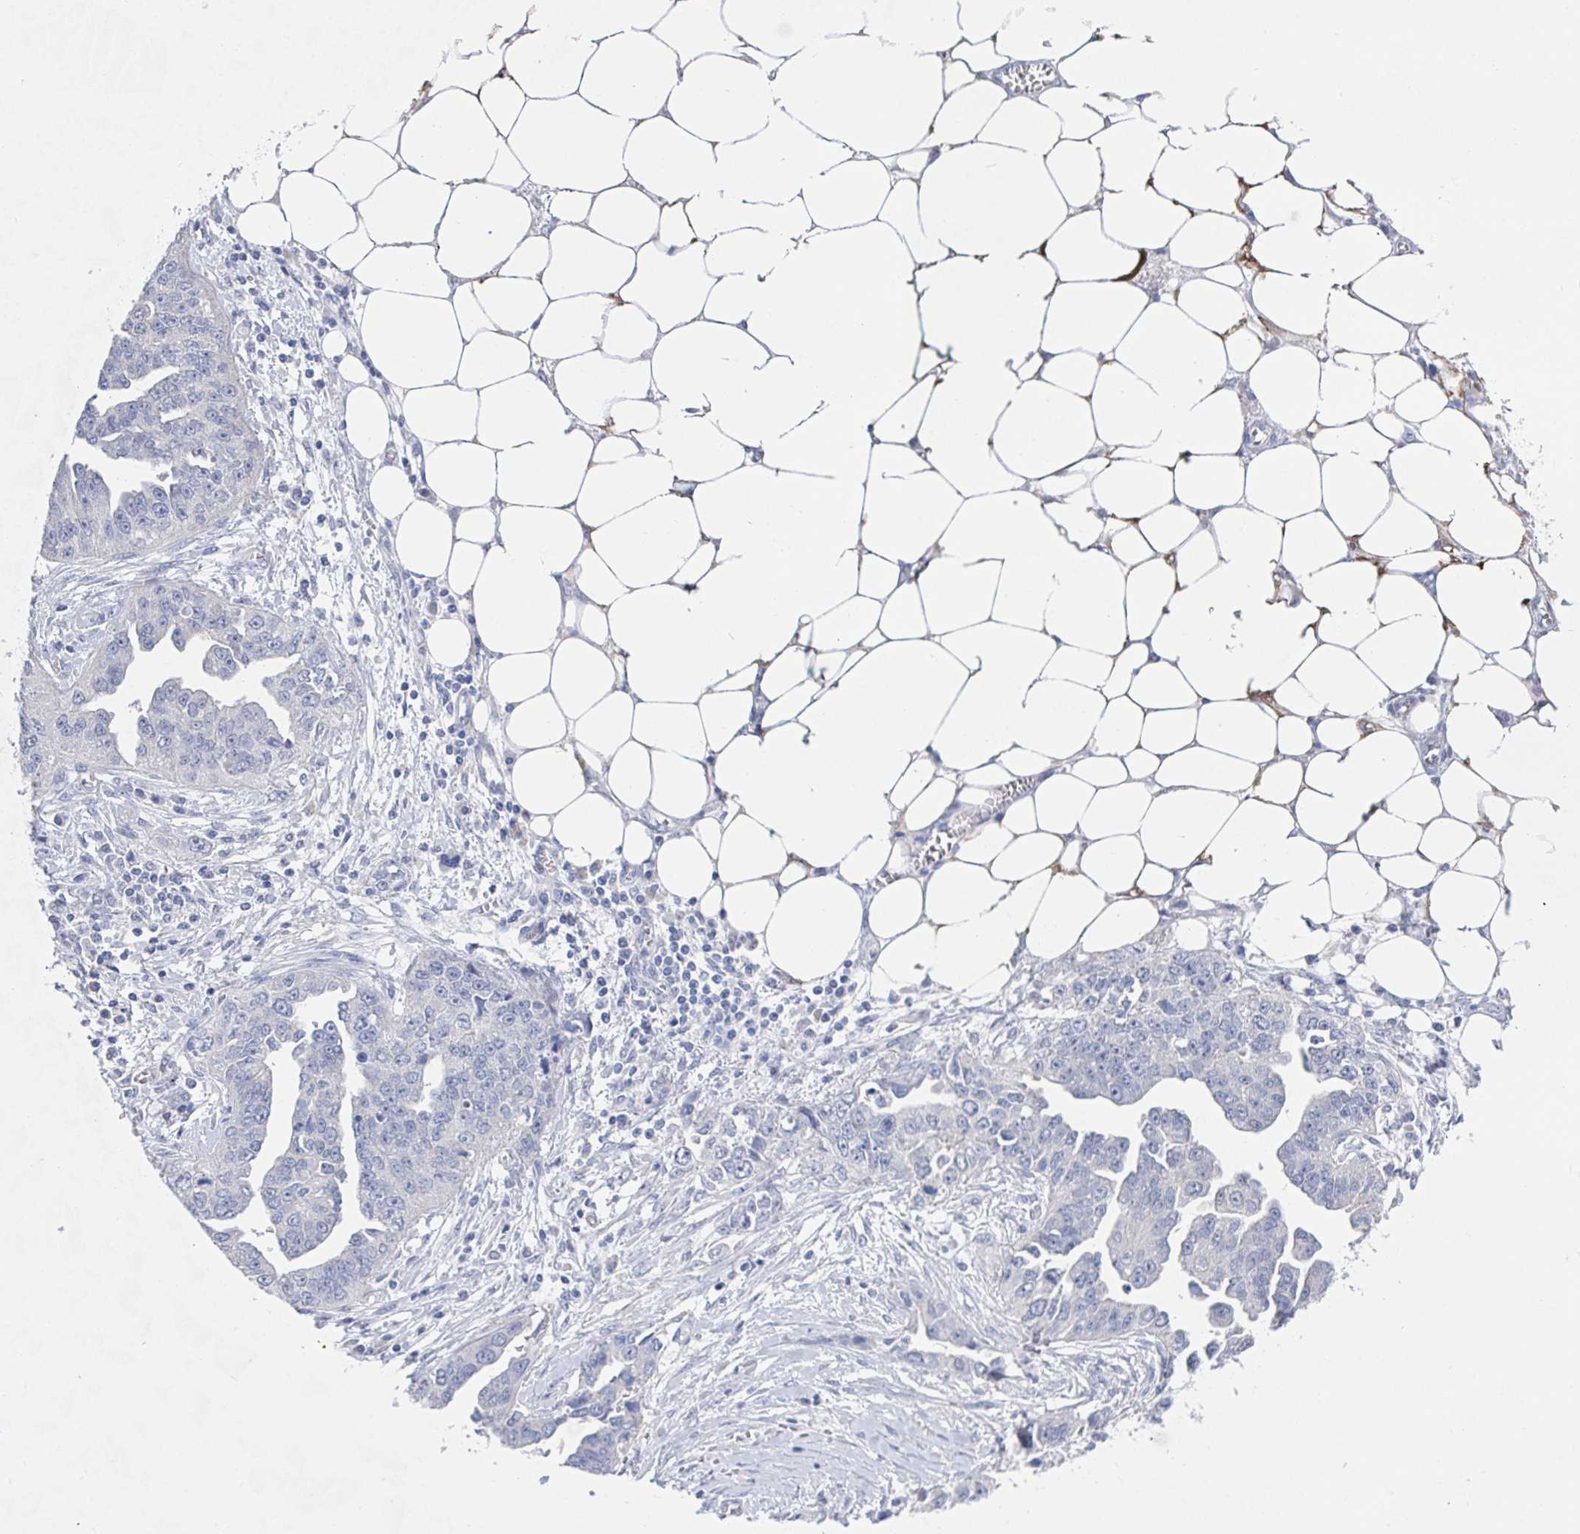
{"staining": {"intensity": "negative", "quantity": "none", "location": "none"}, "tissue": "ovarian cancer", "cell_type": "Tumor cells", "image_type": "cancer", "snomed": [{"axis": "morphology", "description": "Cystadenocarcinoma, serous, NOS"}, {"axis": "topography", "description": "Ovary"}], "caption": "This is a histopathology image of IHC staining of ovarian cancer, which shows no staining in tumor cells.", "gene": "ZNF430", "patient": {"sex": "female", "age": 75}}